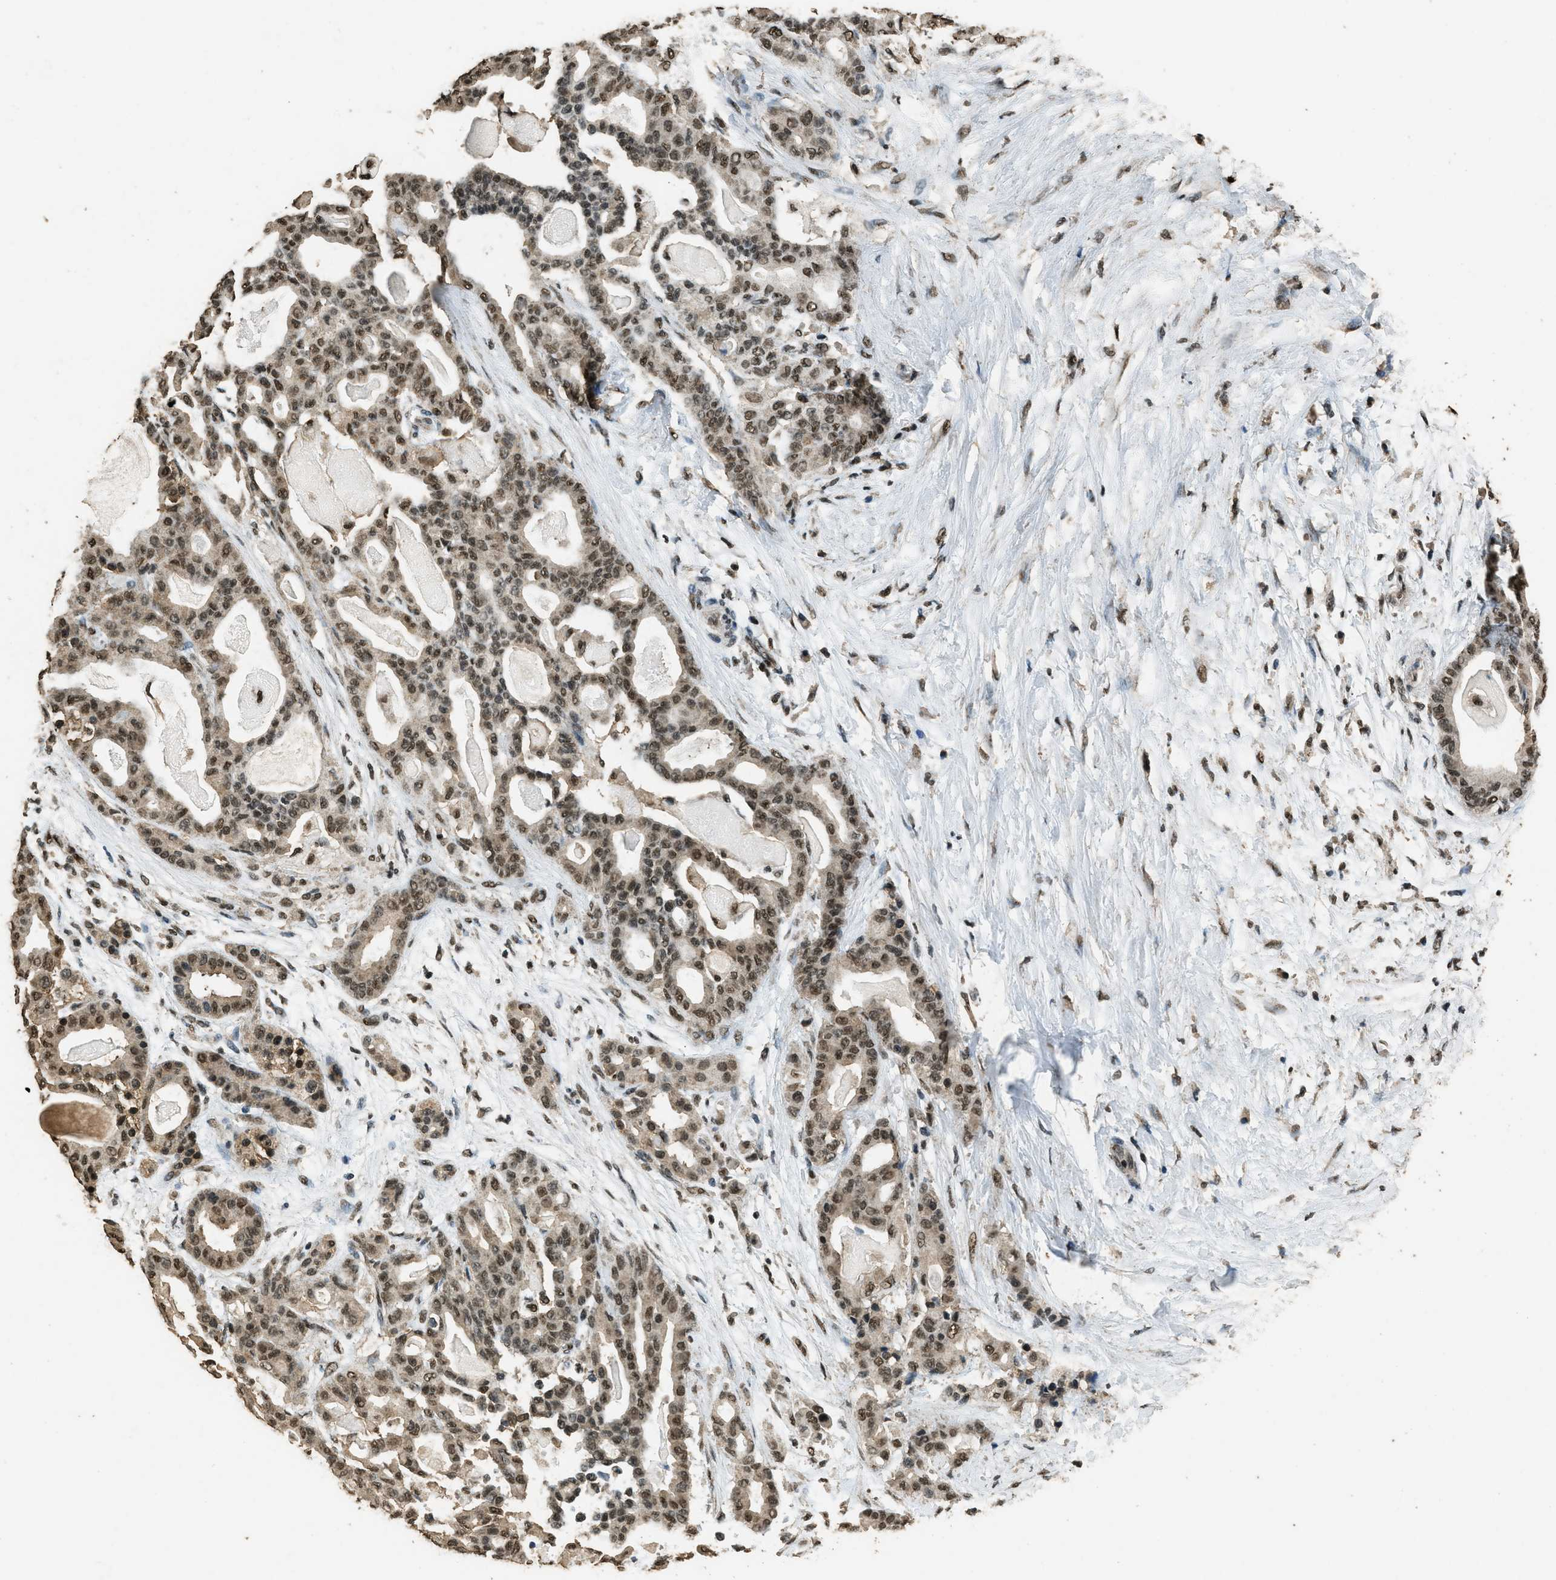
{"staining": {"intensity": "moderate", "quantity": ">75%", "location": "nuclear"}, "tissue": "pancreatic cancer", "cell_type": "Tumor cells", "image_type": "cancer", "snomed": [{"axis": "morphology", "description": "Adenocarcinoma, NOS"}, {"axis": "topography", "description": "Pancreas"}], "caption": "A high-resolution histopathology image shows IHC staining of pancreatic cancer (adenocarcinoma), which reveals moderate nuclear positivity in approximately >75% of tumor cells.", "gene": "MYB", "patient": {"sex": "male", "age": 63}}